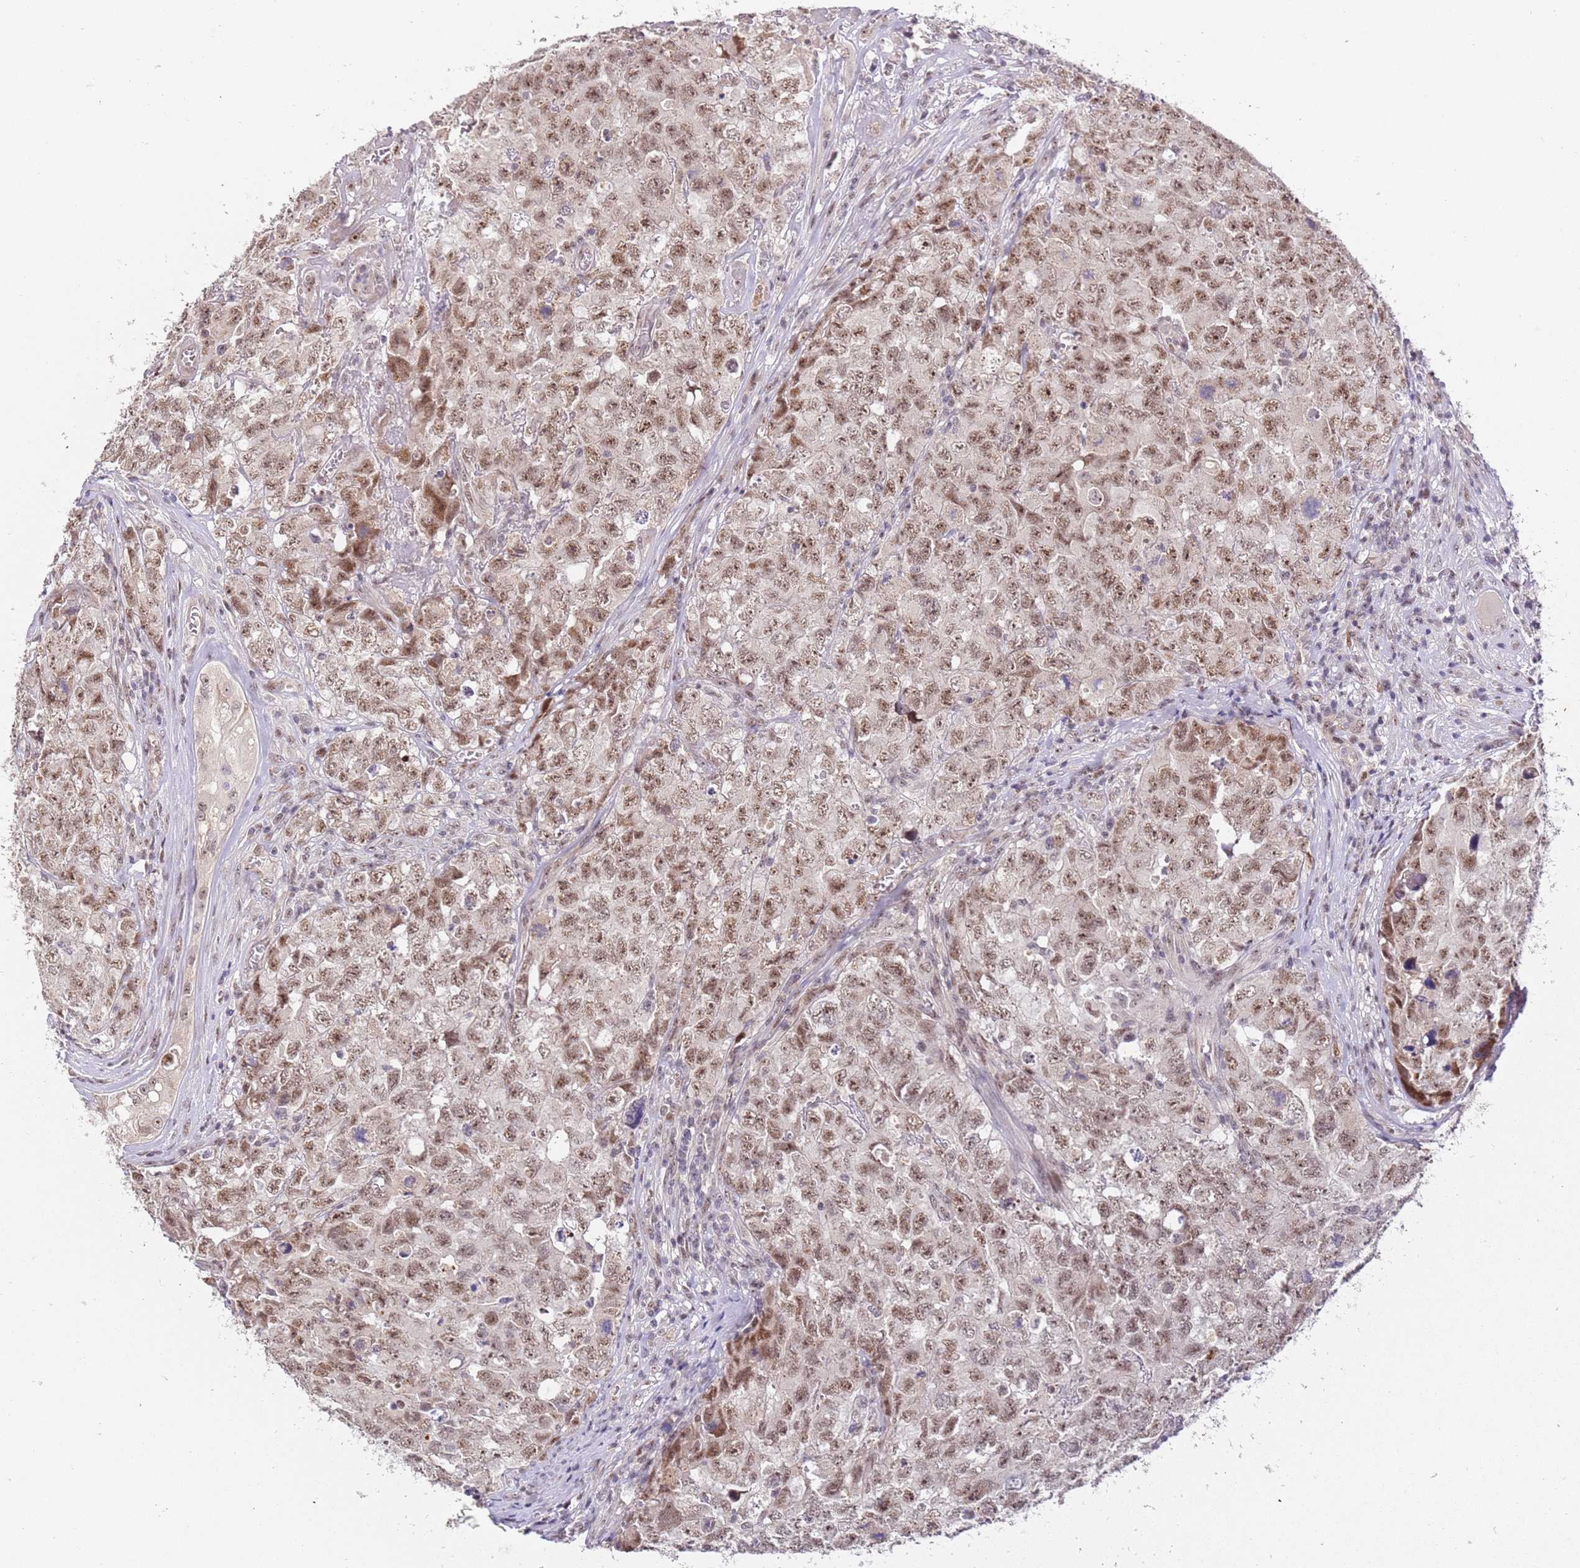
{"staining": {"intensity": "moderate", "quantity": "25%-75%", "location": "nuclear"}, "tissue": "testis cancer", "cell_type": "Tumor cells", "image_type": "cancer", "snomed": [{"axis": "morphology", "description": "Carcinoma, Embryonal, NOS"}, {"axis": "topography", "description": "Testis"}], "caption": "Brown immunohistochemical staining in testis cancer exhibits moderate nuclear expression in approximately 25%-75% of tumor cells.", "gene": "LGALSL", "patient": {"sex": "male", "age": 31}}